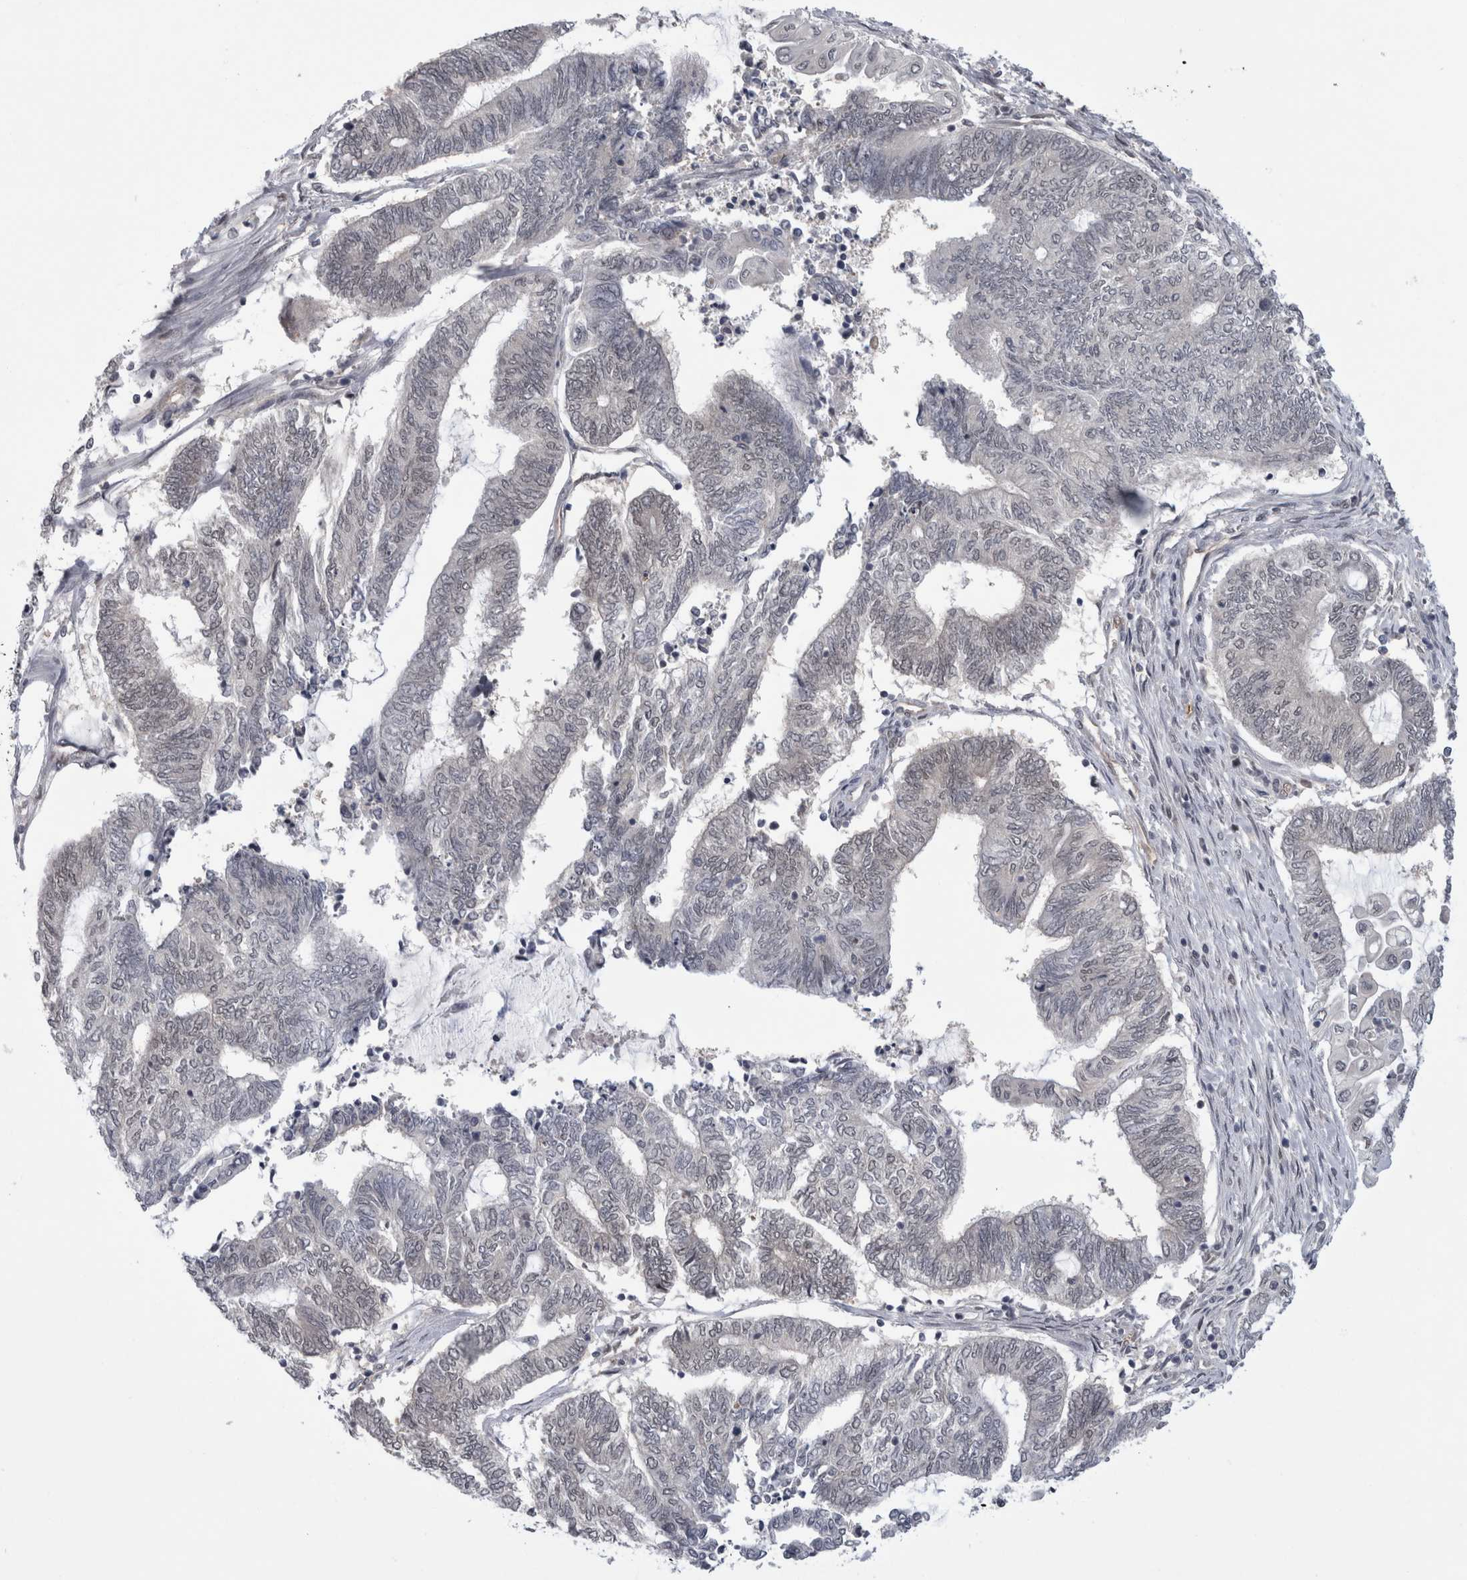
{"staining": {"intensity": "negative", "quantity": "none", "location": "none"}, "tissue": "endometrial cancer", "cell_type": "Tumor cells", "image_type": "cancer", "snomed": [{"axis": "morphology", "description": "Adenocarcinoma, NOS"}, {"axis": "topography", "description": "Uterus"}, {"axis": "topography", "description": "Endometrium"}], "caption": "The immunohistochemistry histopathology image has no significant staining in tumor cells of endometrial cancer tissue.", "gene": "PSMB2", "patient": {"sex": "female", "age": 70}}